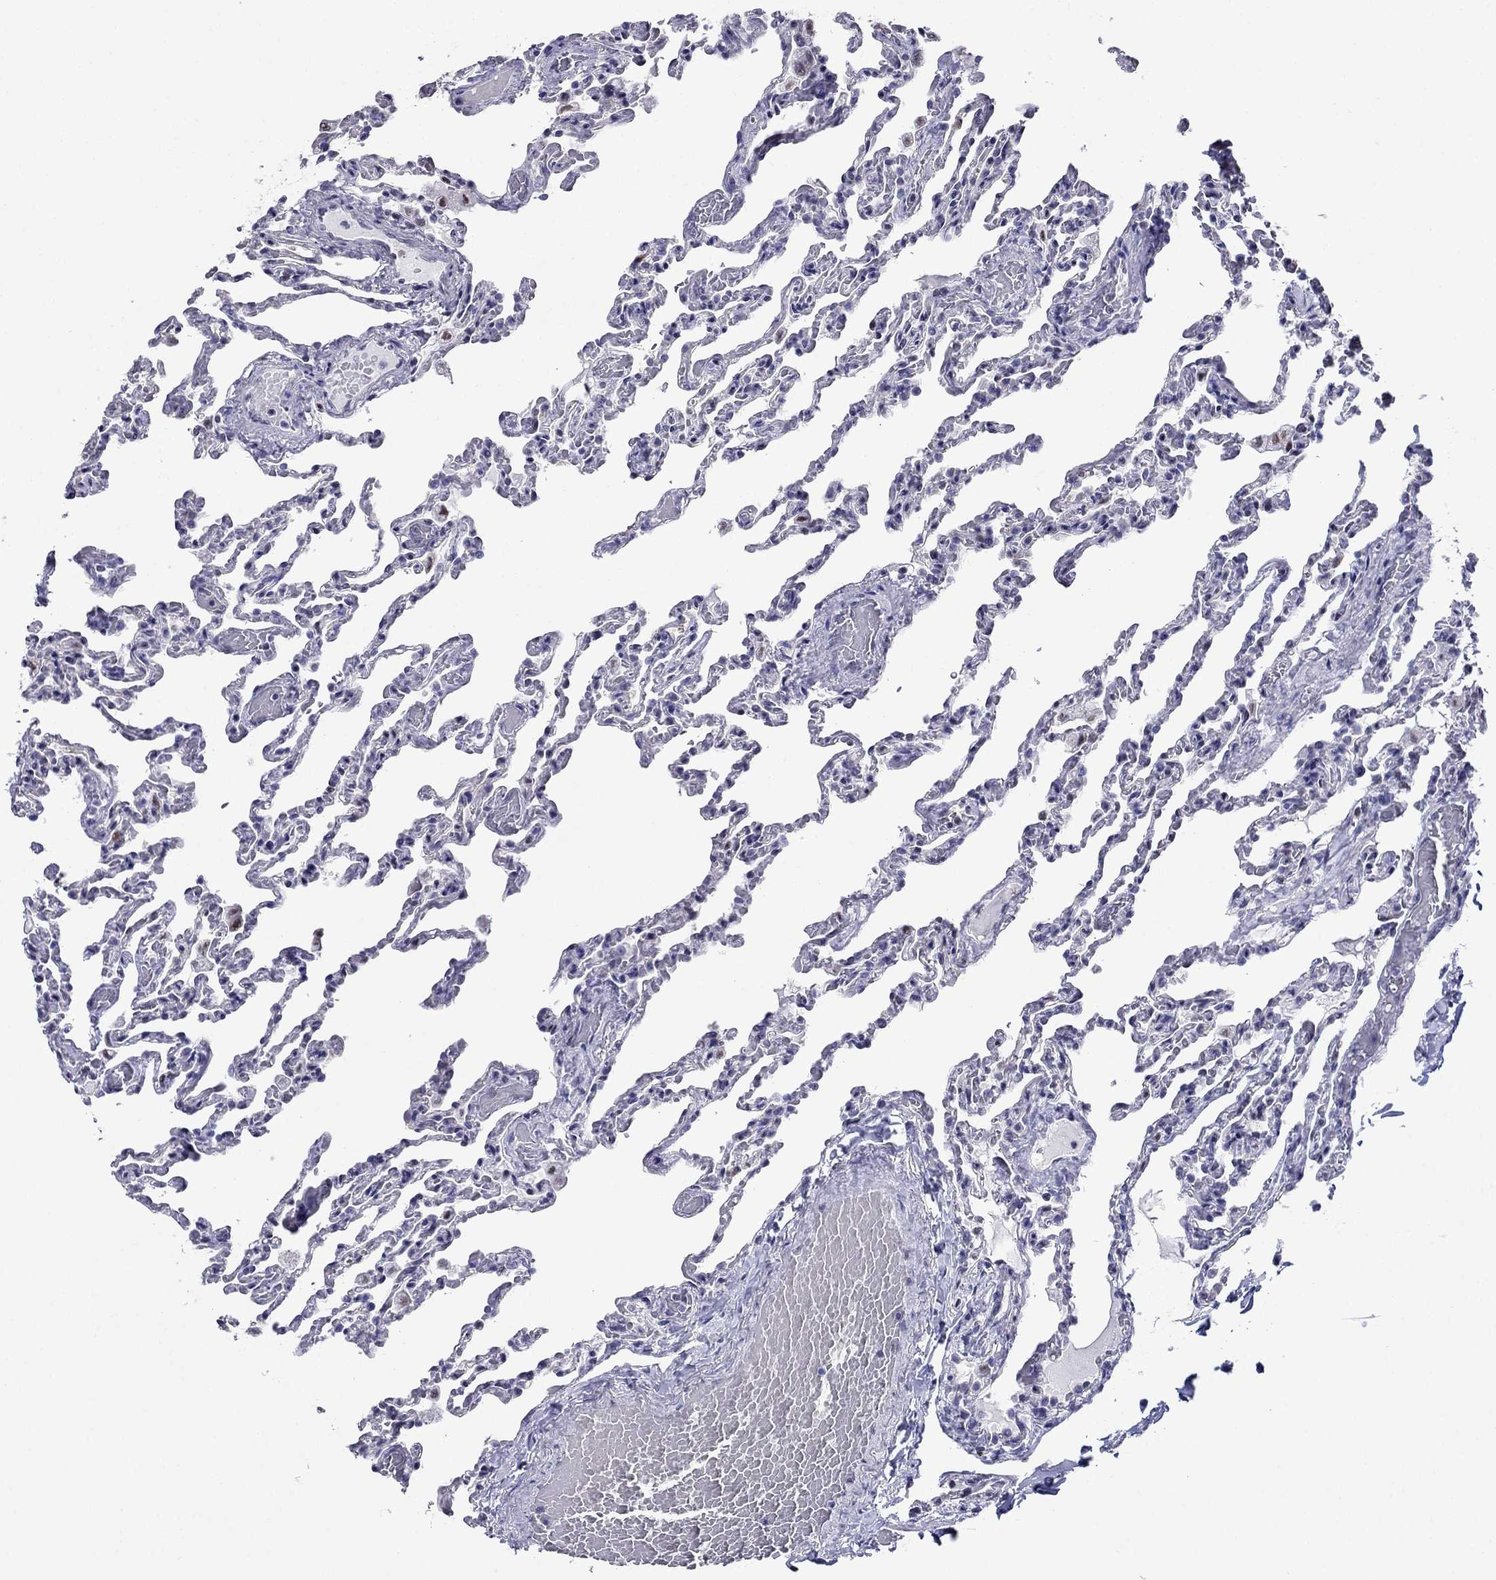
{"staining": {"intensity": "negative", "quantity": "none", "location": "none"}, "tissue": "lung", "cell_type": "Alveolar cells", "image_type": "normal", "snomed": [{"axis": "morphology", "description": "Normal tissue, NOS"}, {"axis": "topography", "description": "Lung"}], "caption": "The micrograph reveals no significant positivity in alveolar cells of lung. Brightfield microscopy of IHC stained with DAB (brown) and hematoxylin (blue), captured at high magnification.", "gene": "PPM1G", "patient": {"sex": "female", "age": 43}}